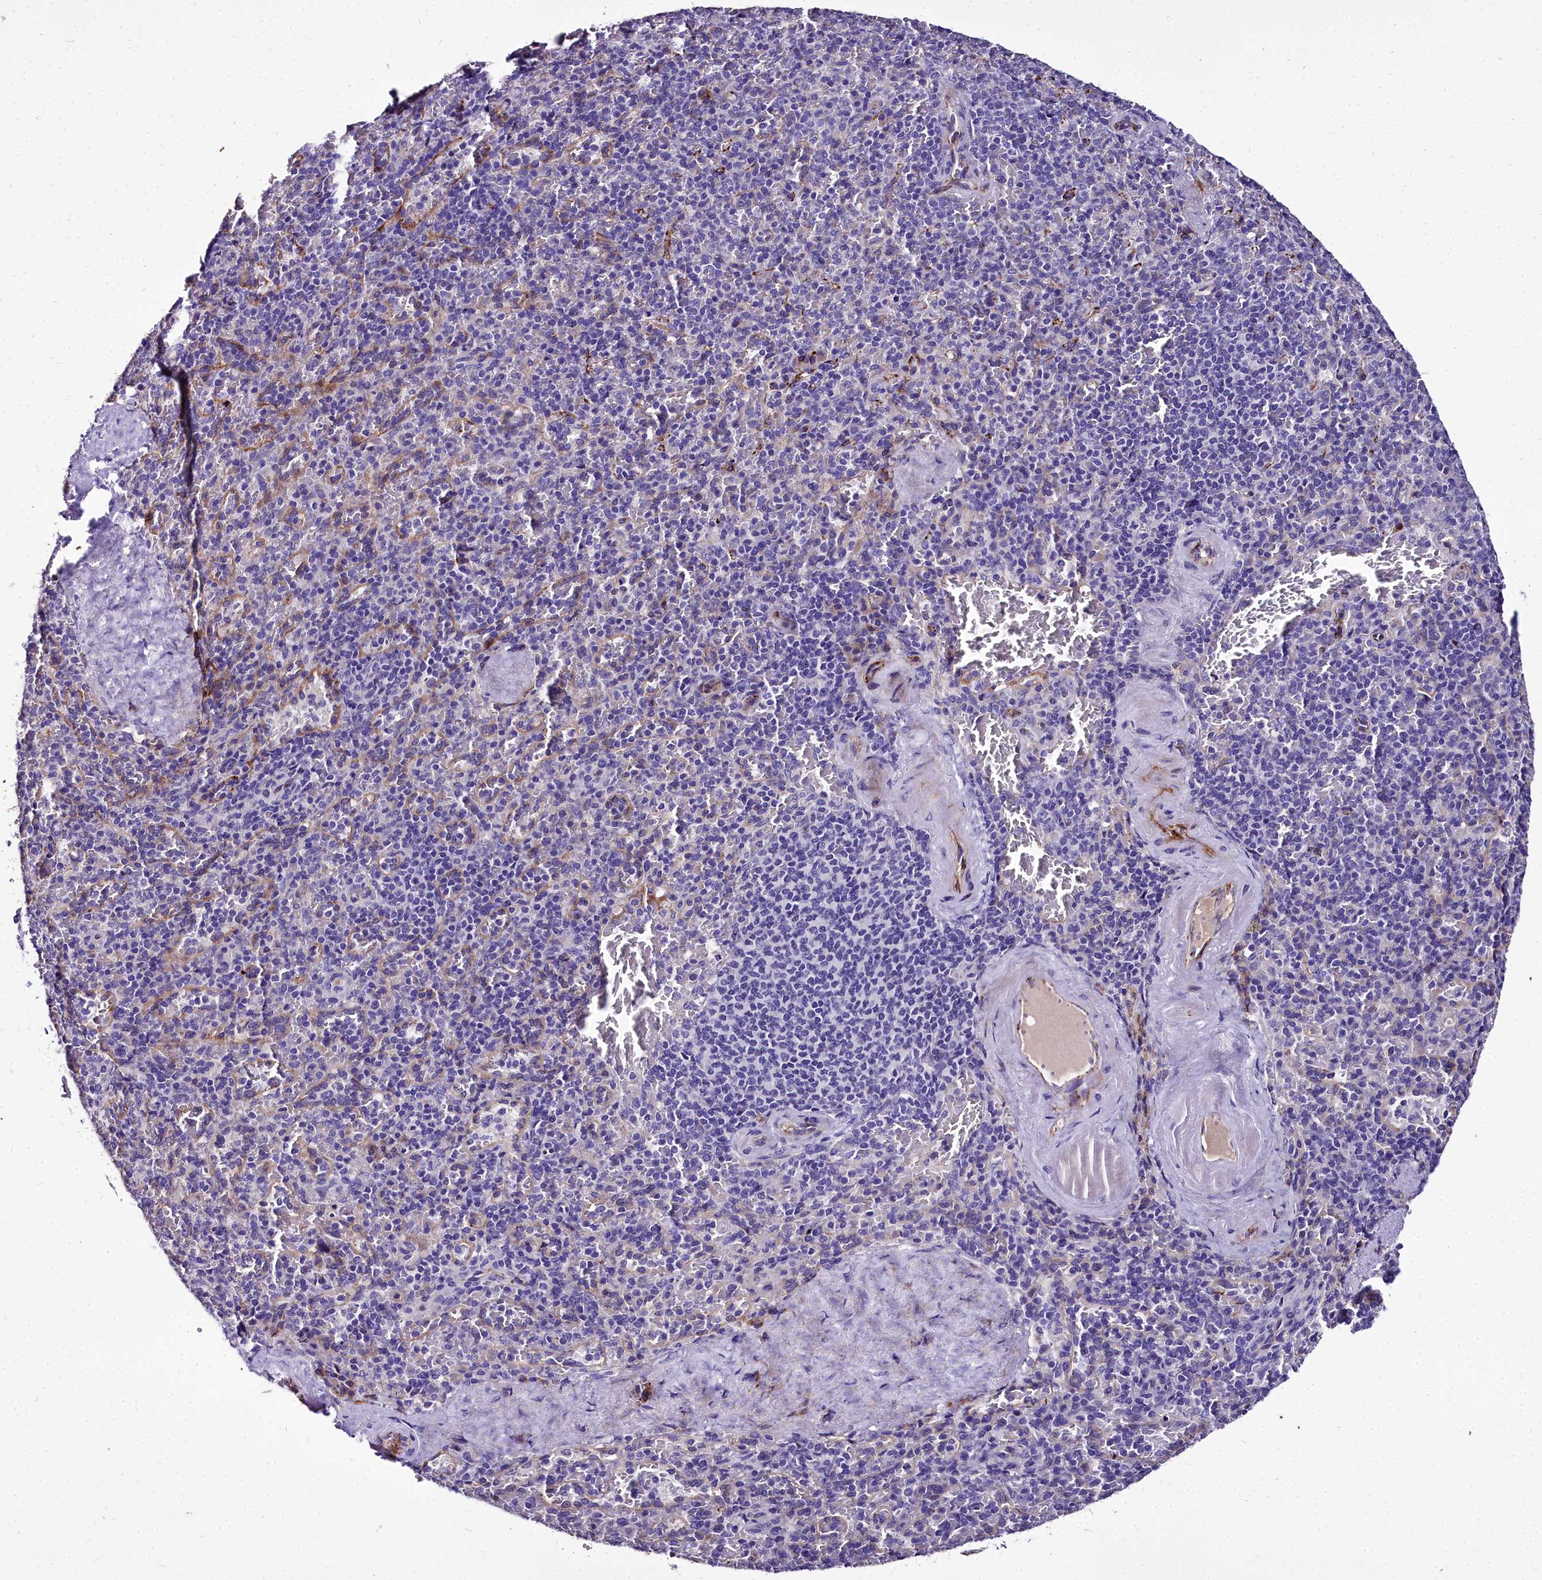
{"staining": {"intensity": "negative", "quantity": "none", "location": "none"}, "tissue": "spleen", "cell_type": "Cells in red pulp", "image_type": "normal", "snomed": [{"axis": "morphology", "description": "Normal tissue, NOS"}, {"axis": "topography", "description": "Spleen"}], "caption": "Immunohistochemistry micrograph of normal spleen stained for a protein (brown), which shows no positivity in cells in red pulp.", "gene": "MS4A18", "patient": {"sex": "male", "age": 82}}